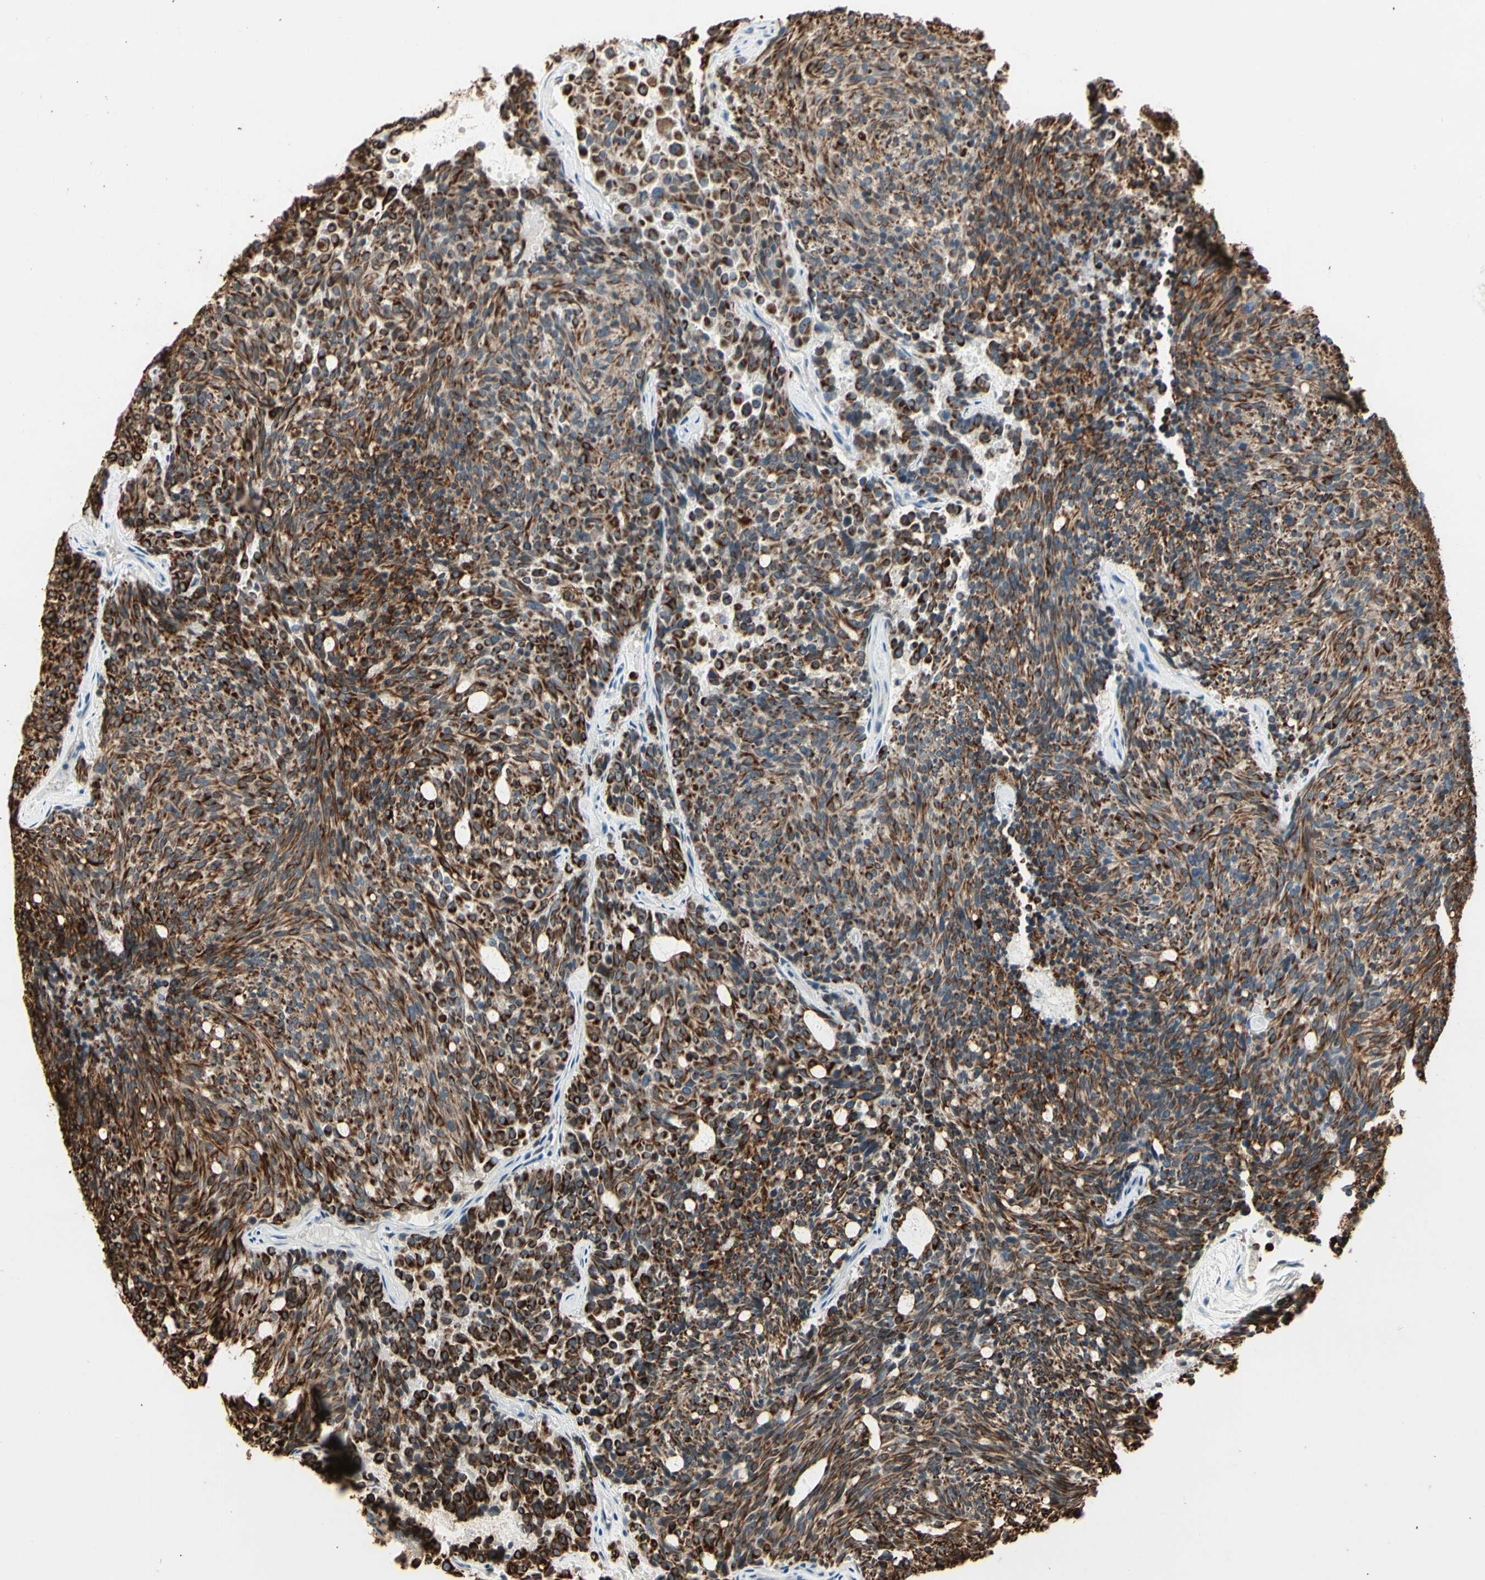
{"staining": {"intensity": "strong", "quantity": ">75%", "location": "cytoplasmic/membranous"}, "tissue": "carcinoid", "cell_type": "Tumor cells", "image_type": "cancer", "snomed": [{"axis": "morphology", "description": "Carcinoid, malignant, NOS"}, {"axis": "topography", "description": "Pancreas"}], "caption": "Immunohistochemistry (IHC) (DAB (3,3'-diaminobenzidine)) staining of human malignant carcinoid exhibits strong cytoplasmic/membranous protein positivity in approximately >75% of tumor cells. Using DAB (brown) and hematoxylin (blue) stains, captured at high magnification using brightfield microscopy.", "gene": "SKIL", "patient": {"sex": "female", "age": 54}}